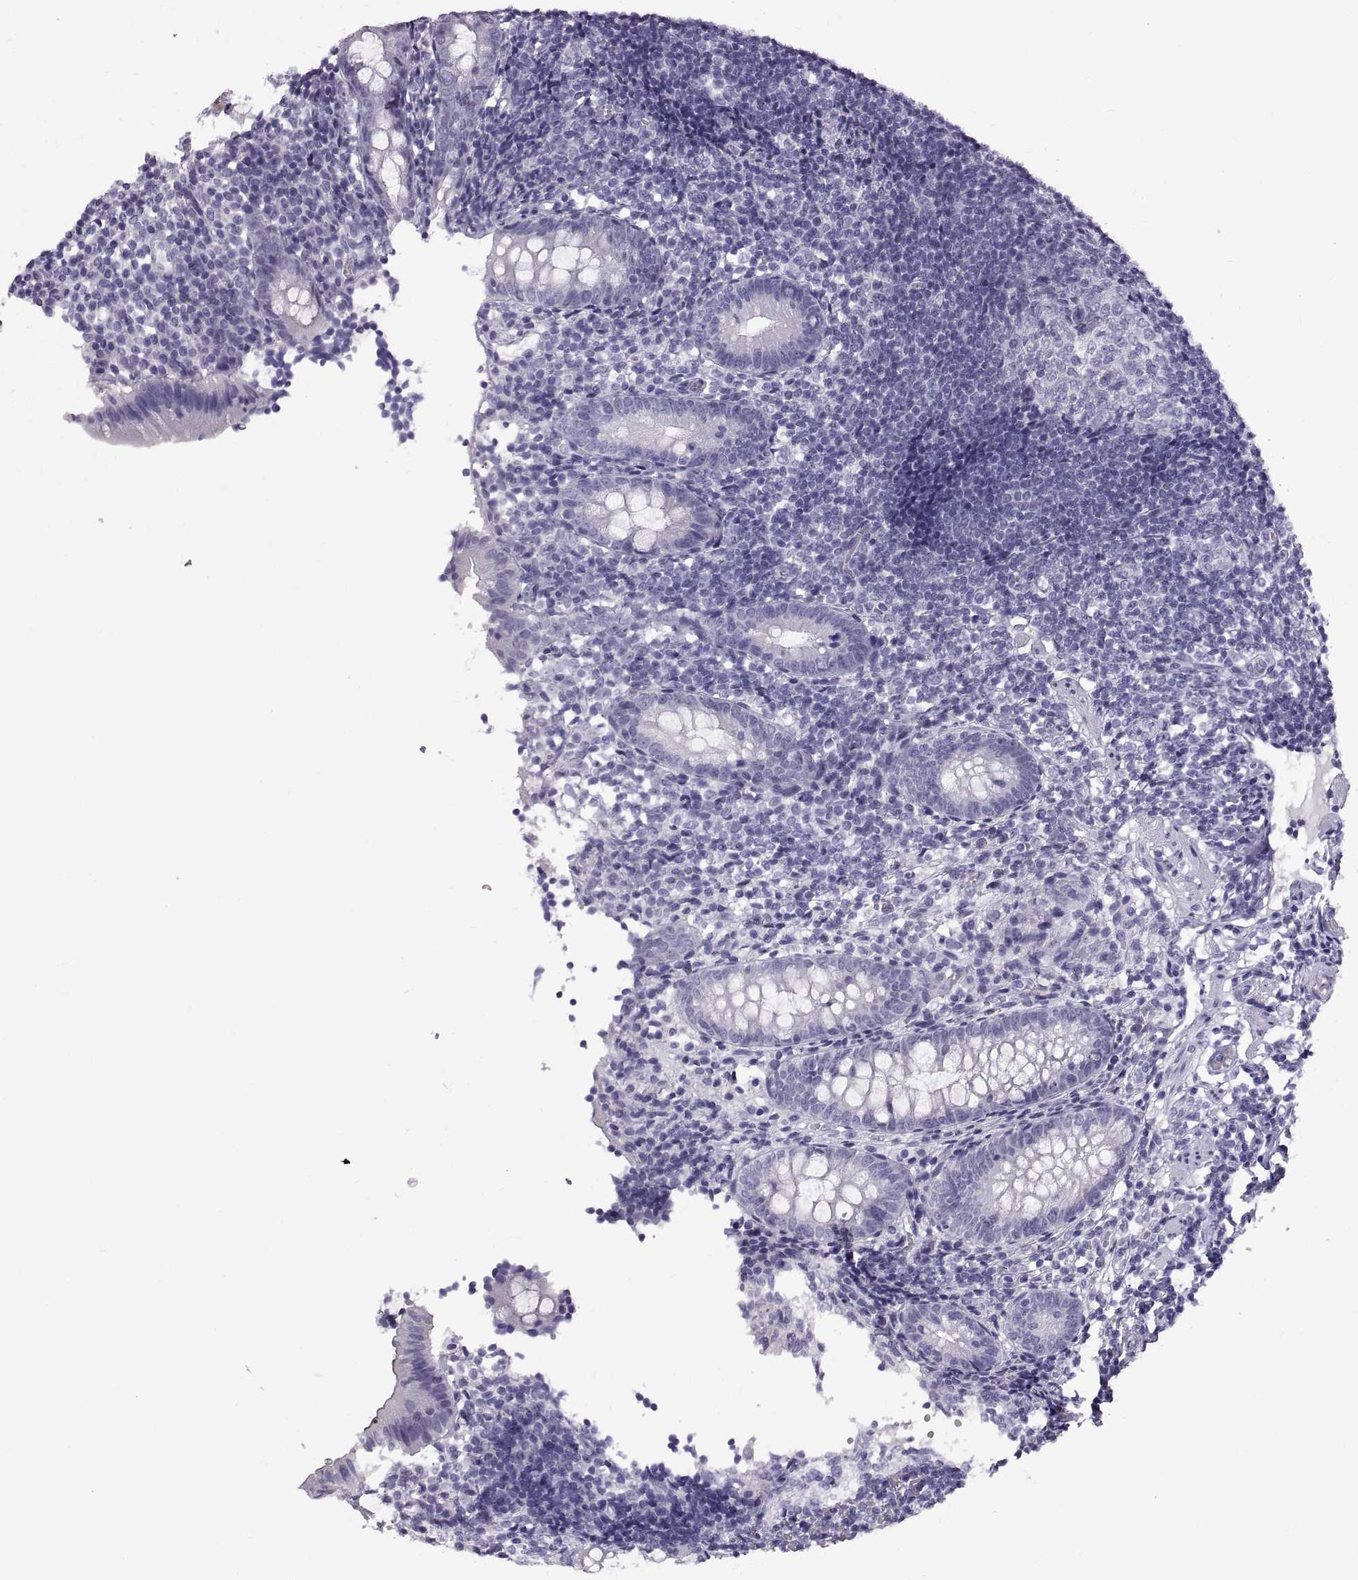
{"staining": {"intensity": "negative", "quantity": "none", "location": "none"}, "tissue": "appendix", "cell_type": "Glandular cells", "image_type": "normal", "snomed": [{"axis": "morphology", "description": "Normal tissue, NOS"}, {"axis": "topography", "description": "Appendix"}], "caption": "A micrograph of appendix stained for a protein shows no brown staining in glandular cells. (DAB (3,3'-diaminobenzidine) immunohistochemistry visualized using brightfield microscopy, high magnification).", "gene": "WFDC8", "patient": {"sex": "female", "age": 40}}